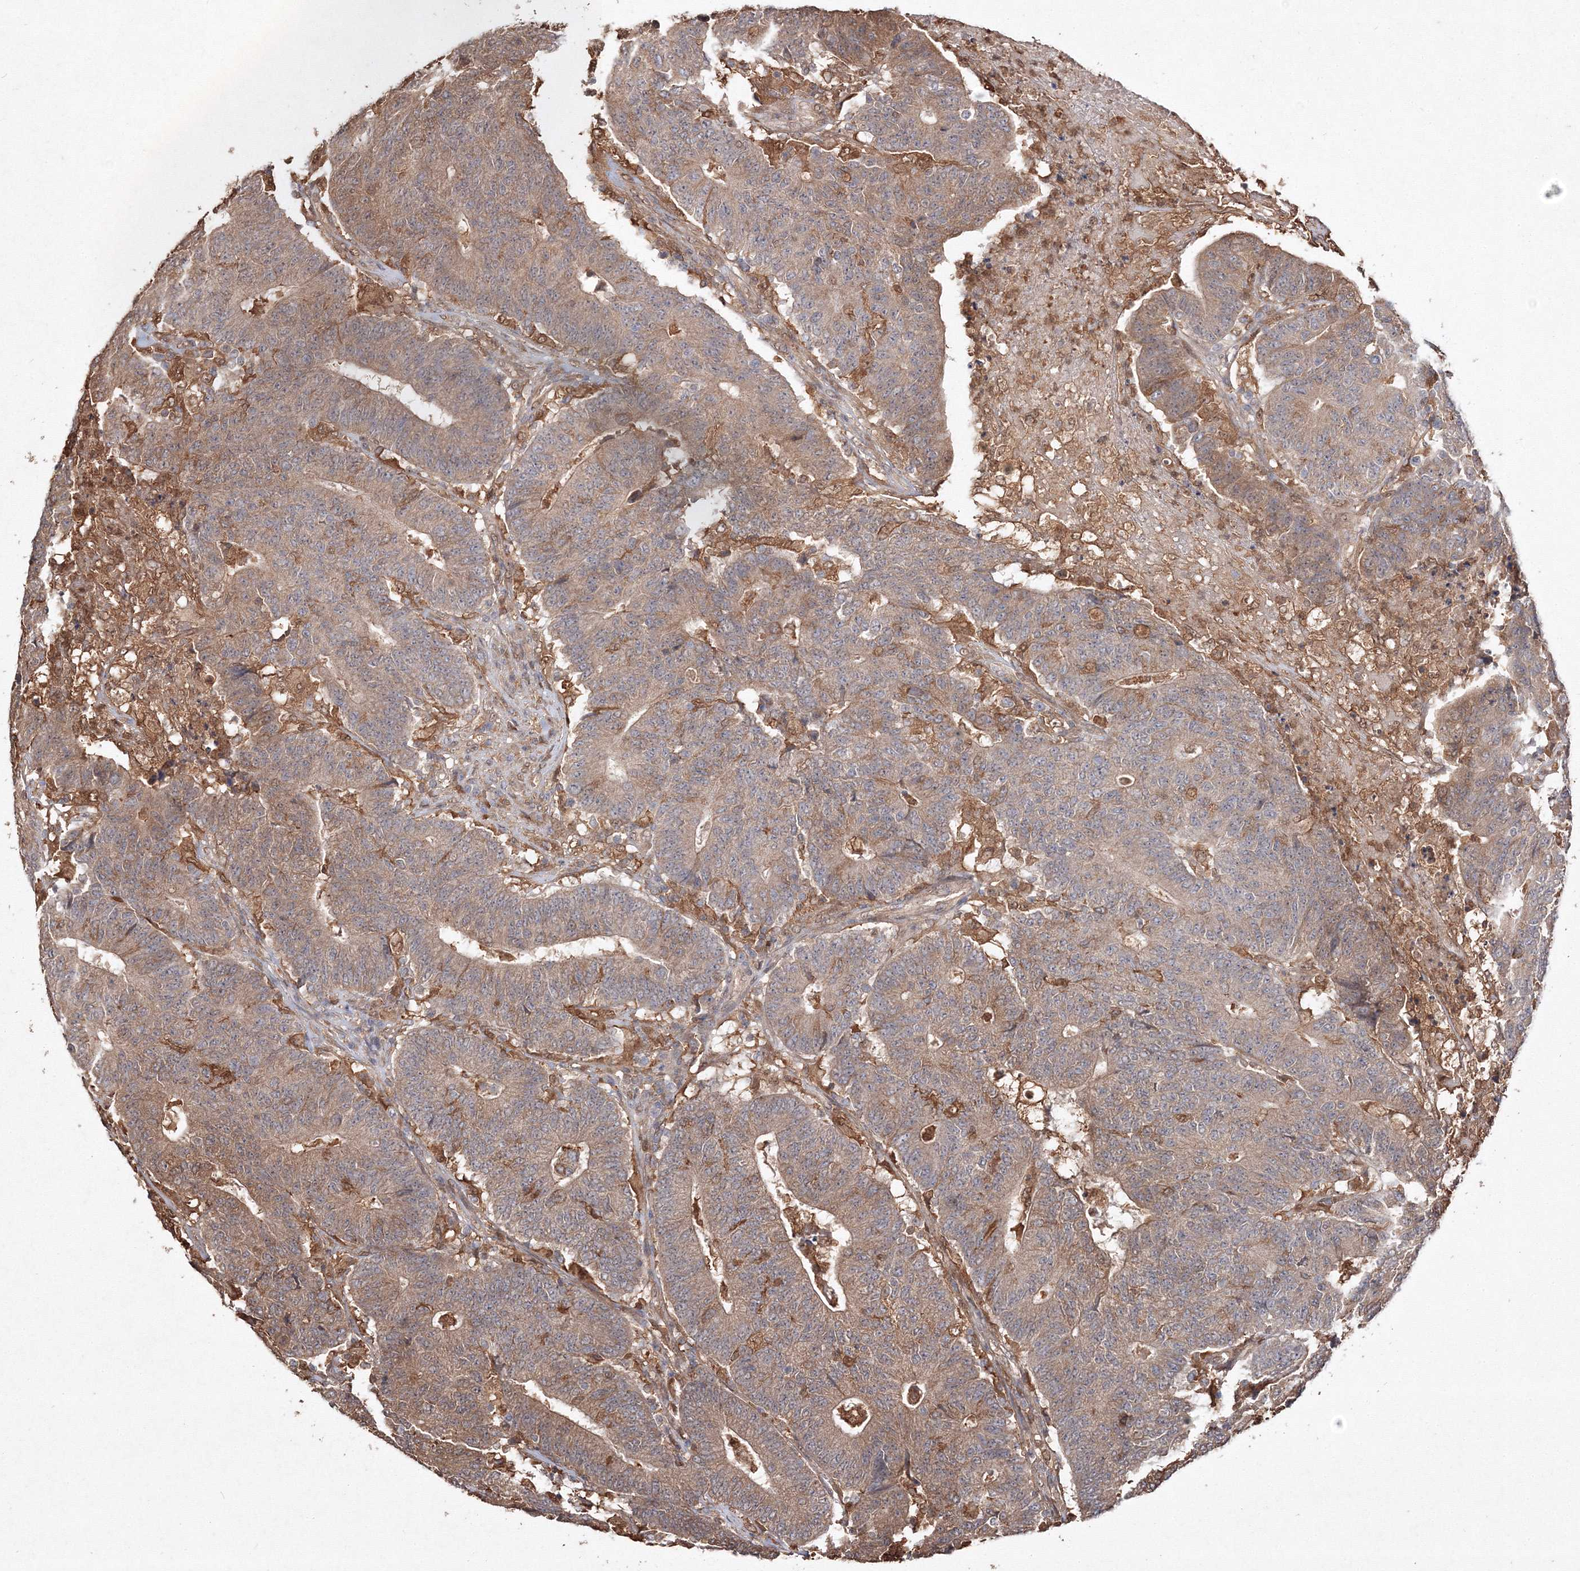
{"staining": {"intensity": "moderate", "quantity": ">75%", "location": "cytoplasmic/membranous"}, "tissue": "colorectal cancer", "cell_type": "Tumor cells", "image_type": "cancer", "snomed": [{"axis": "morphology", "description": "Normal tissue, NOS"}, {"axis": "morphology", "description": "Adenocarcinoma, NOS"}, {"axis": "topography", "description": "Colon"}], "caption": "Human colorectal adenocarcinoma stained for a protein (brown) displays moderate cytoplasmic/membranous positive expression in approximately >75% of tumor cells.", "gene": "S100A11", "patient": {"sex": "female", "age": 75}}